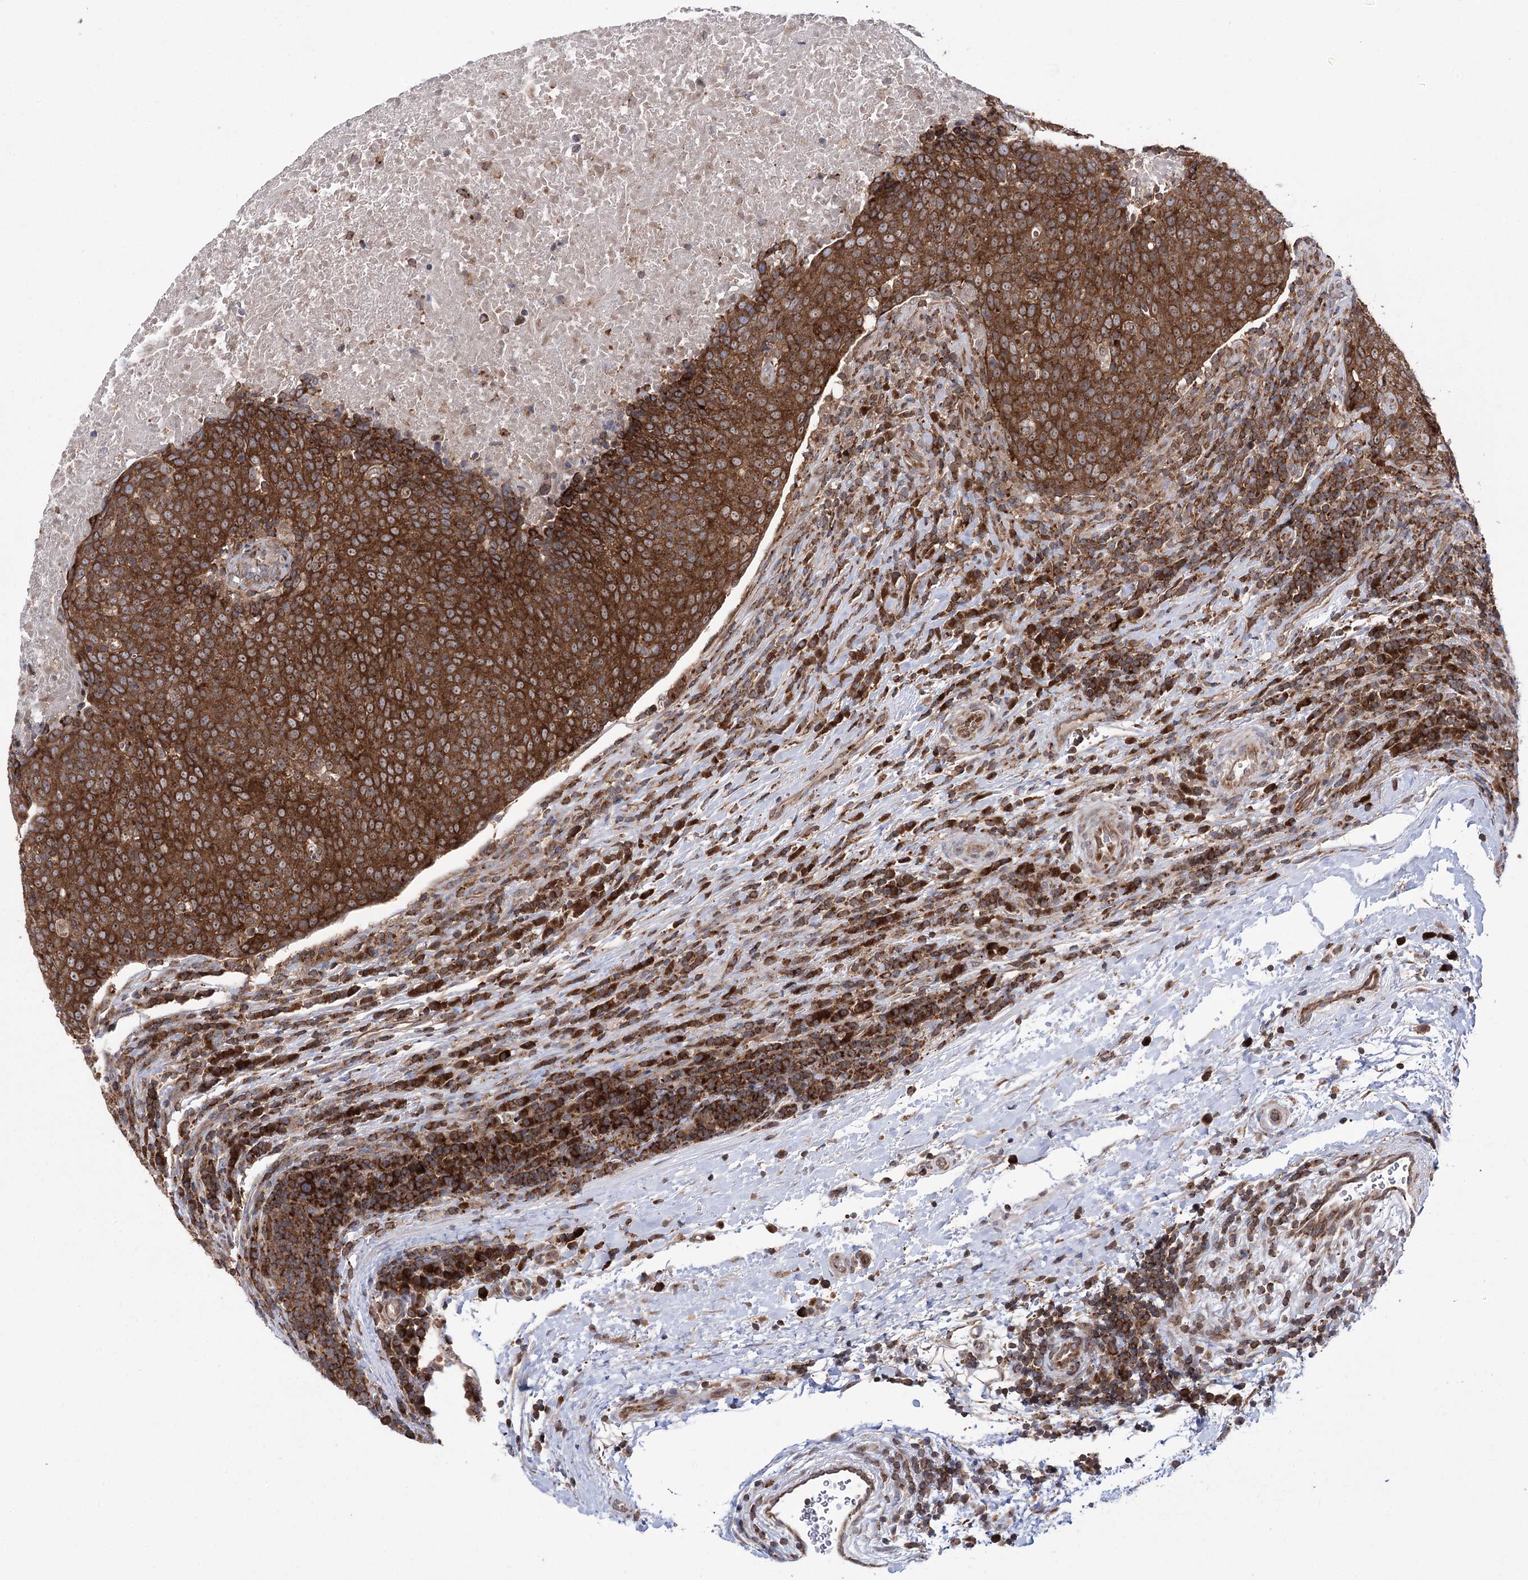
{"staining": {"intensity": "strong", "quantity": ">75%", "location": "cytoplasmic/membranous"}, "tissue": "head and neck cancer", "cell_type": "Tumor cells", "image_type": "cancer", "snomed": [{"axis": "morphology", "description": "Squamous cell carcinoma, NOS"}, {"axis": "morphology", "description": "Squamous cell carcinoma, metastatic, NOS"}, {"axis": "topography", "description": "Lymph node"}, {"axis": "topography", "description": "Head-Neck"}], "caption": "Brown immunohistochemical staining in head and neck squamous cell carcinoma displays strong cytoplasmic/membranous positivity in about >75% of tumor cells. (Brightfield microscopy of DAB IHC at high magnification).", "gene": "ZNF622", "patient": {"sex": "male", "age": 62}}